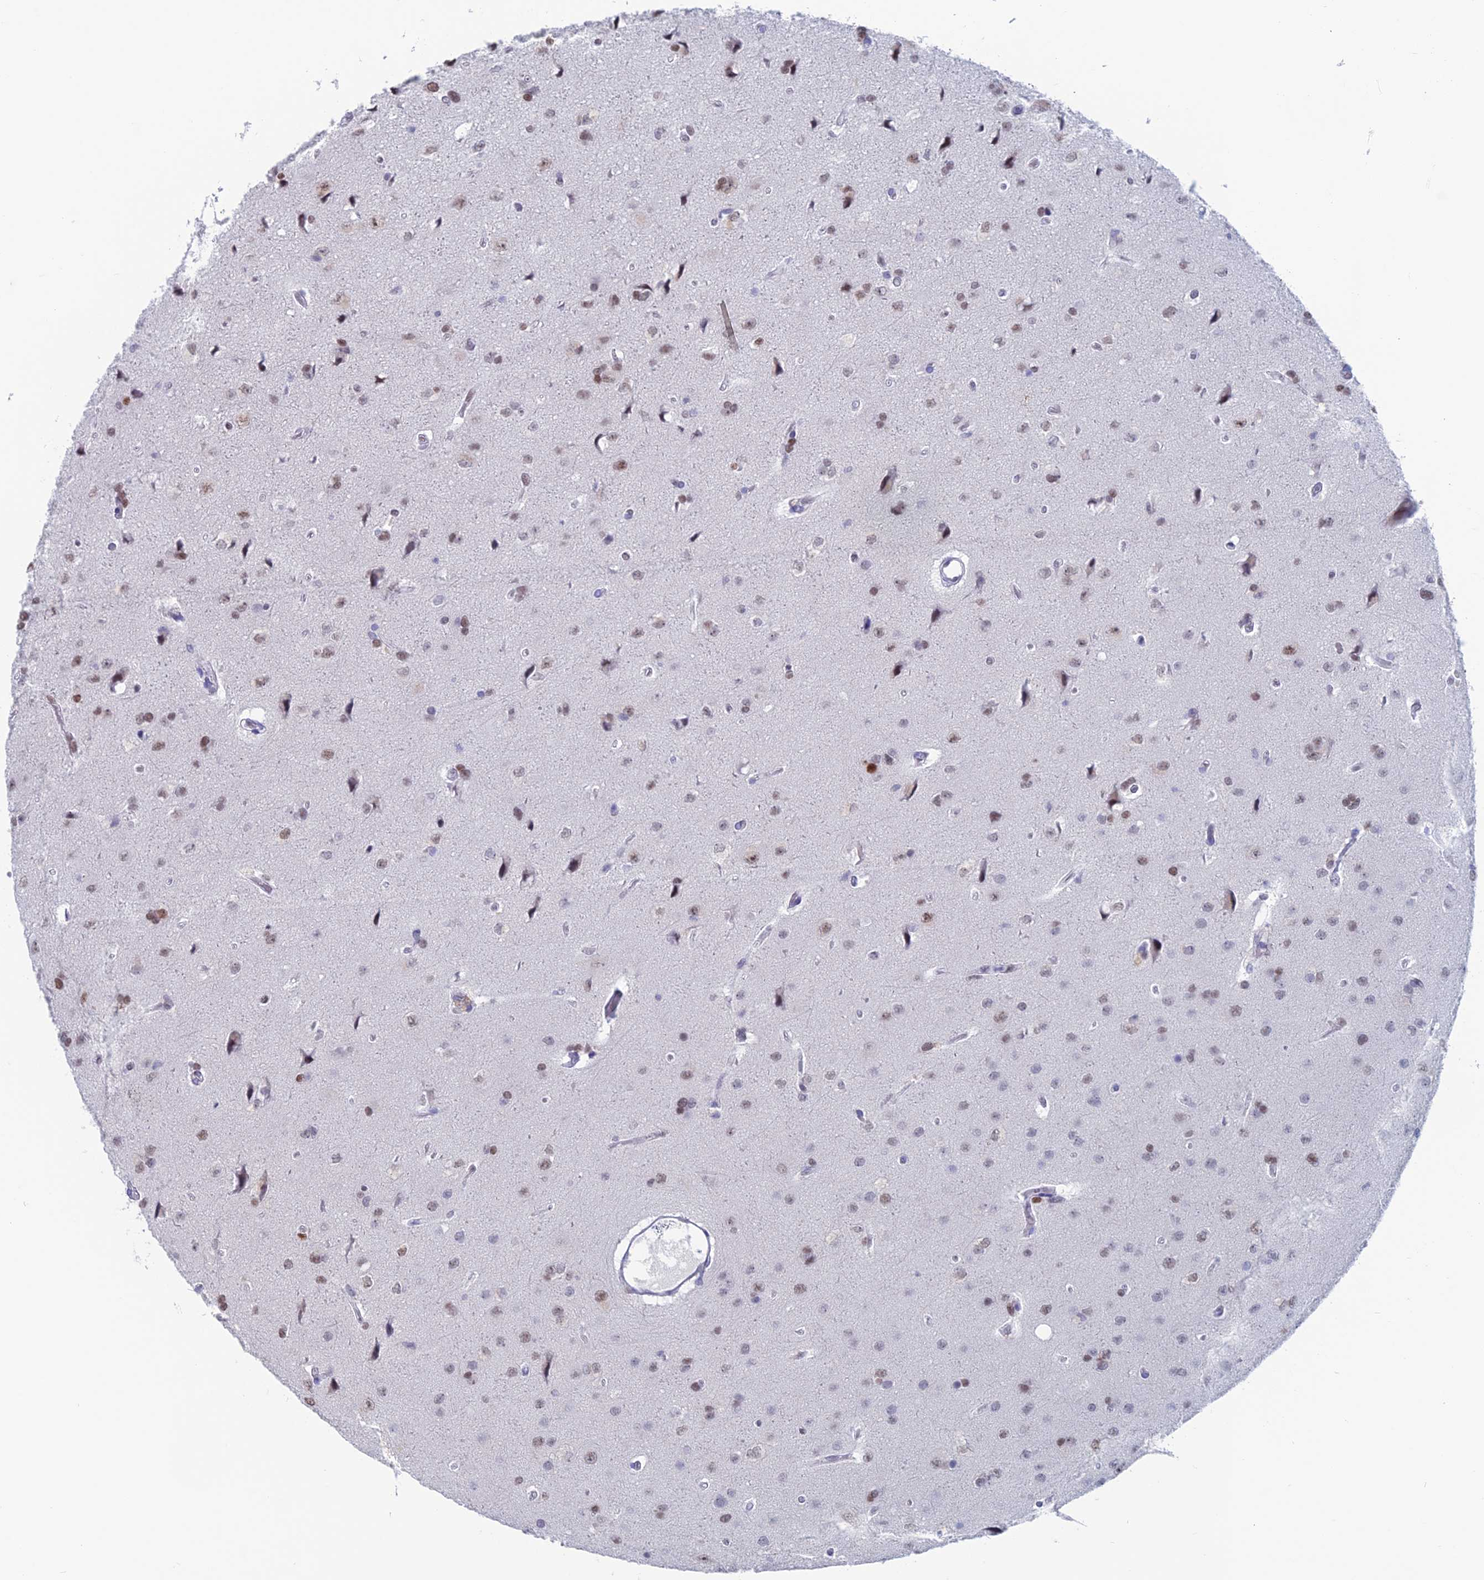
{"staining": {"intensity": "weak", "quantity": "25%-75%", "location": "nuclear"}, "tissue": "glioma", "cell_type": "Tumor cells", "image_type": "cancer", "snomed": [{"axis": "morphology", "description": "Glioma, malignant, High grade"}, {"axis": "topography", "description": "Brain"}], "caption": "An immunohistochemistry (IHC) histopathology image of neoplastic tissue is shown. Protein staining in brown shows weak nuclear positivity in glioma within tumor cells.", "gene": "NOL4L", "patient": {"sex": "male", "age": 77}}